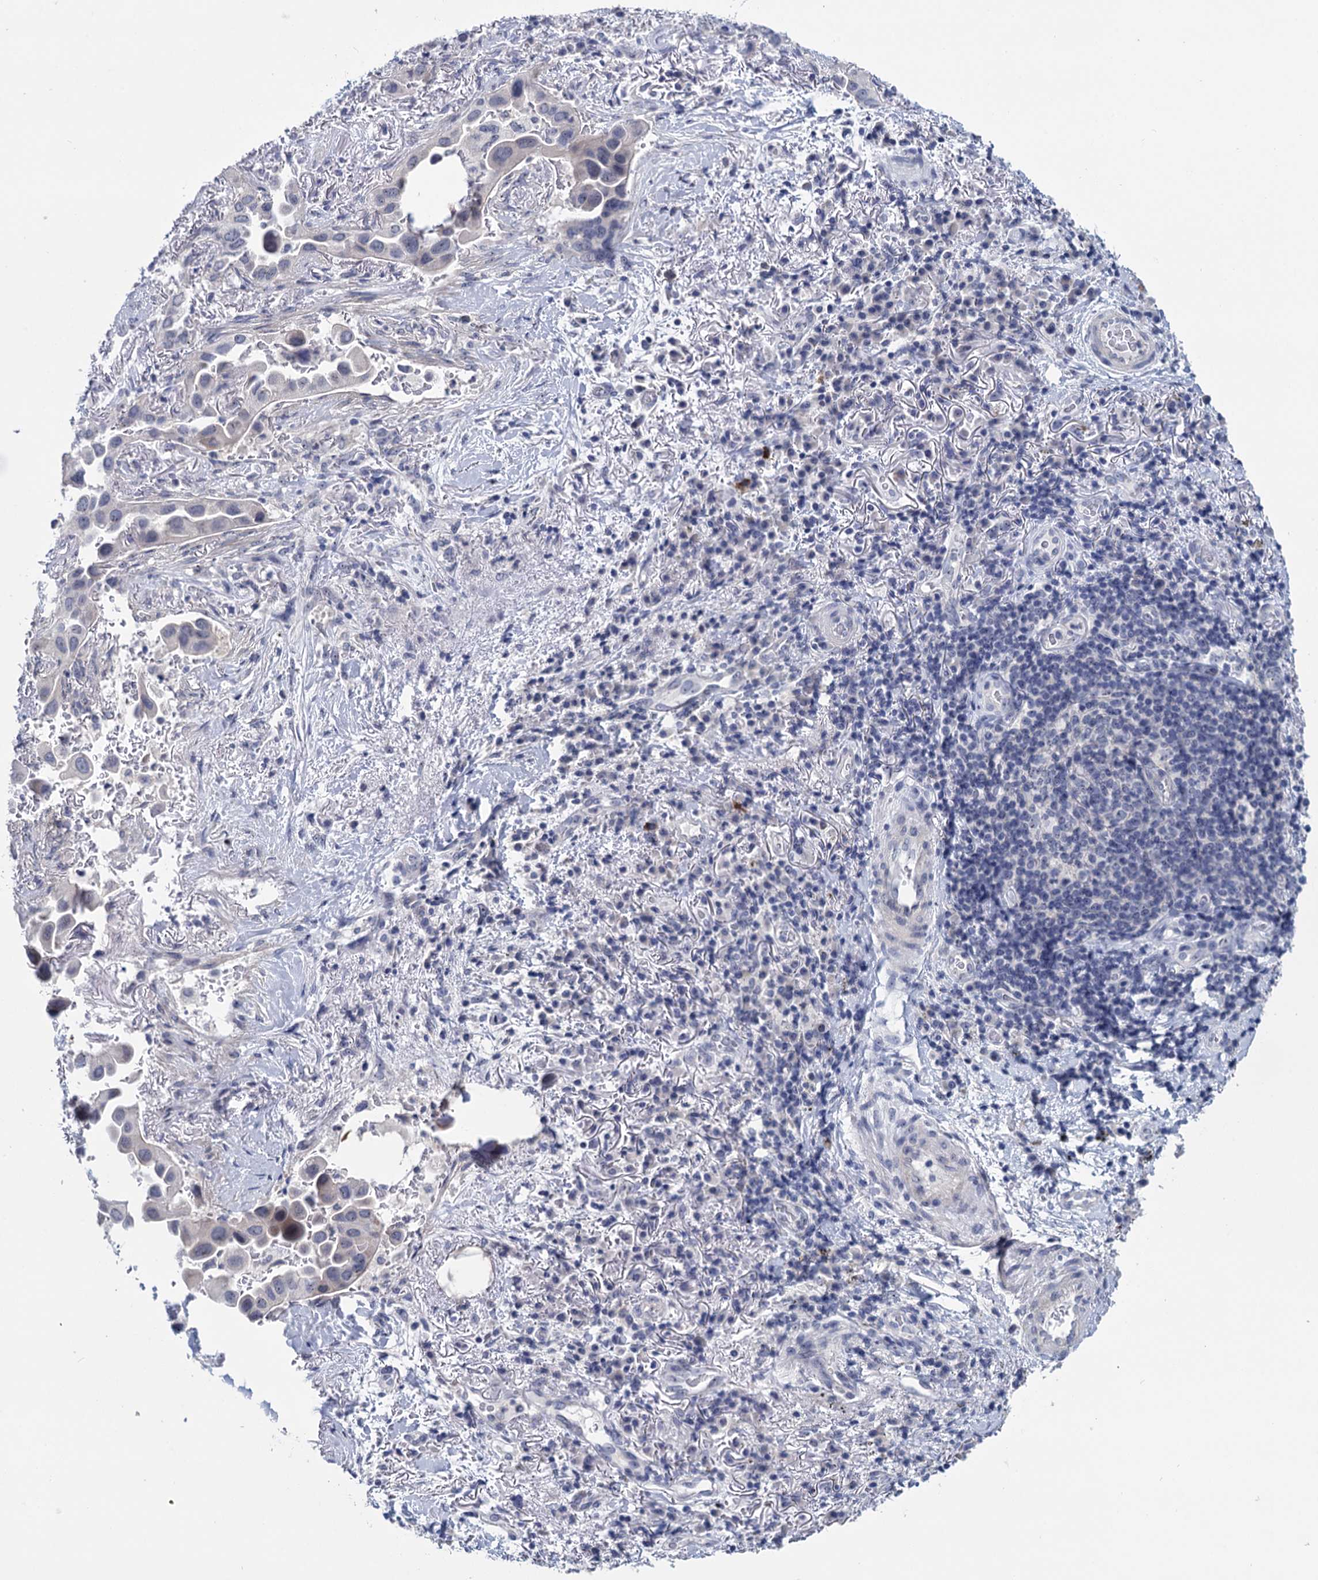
{"staining": {"intensity": "negative", "quantity": "none", "location": "none"}, "tissue": "lung cancer", "cell_type": "Tumor cells", "image_type": "cancer", "snomed": [{"axis": "morphology", "description": "Adenocarcinoma, NOS"}, {"axis": "topography", "description": "Lung"}], "caption": "An IHC histopathology image of adenocarcinoma (lung) is shown. There is no staining in tumor cells of adenocarcinoma (lung).", "gene": "SFN", "patient": {"sex": "female", "age": 76}}